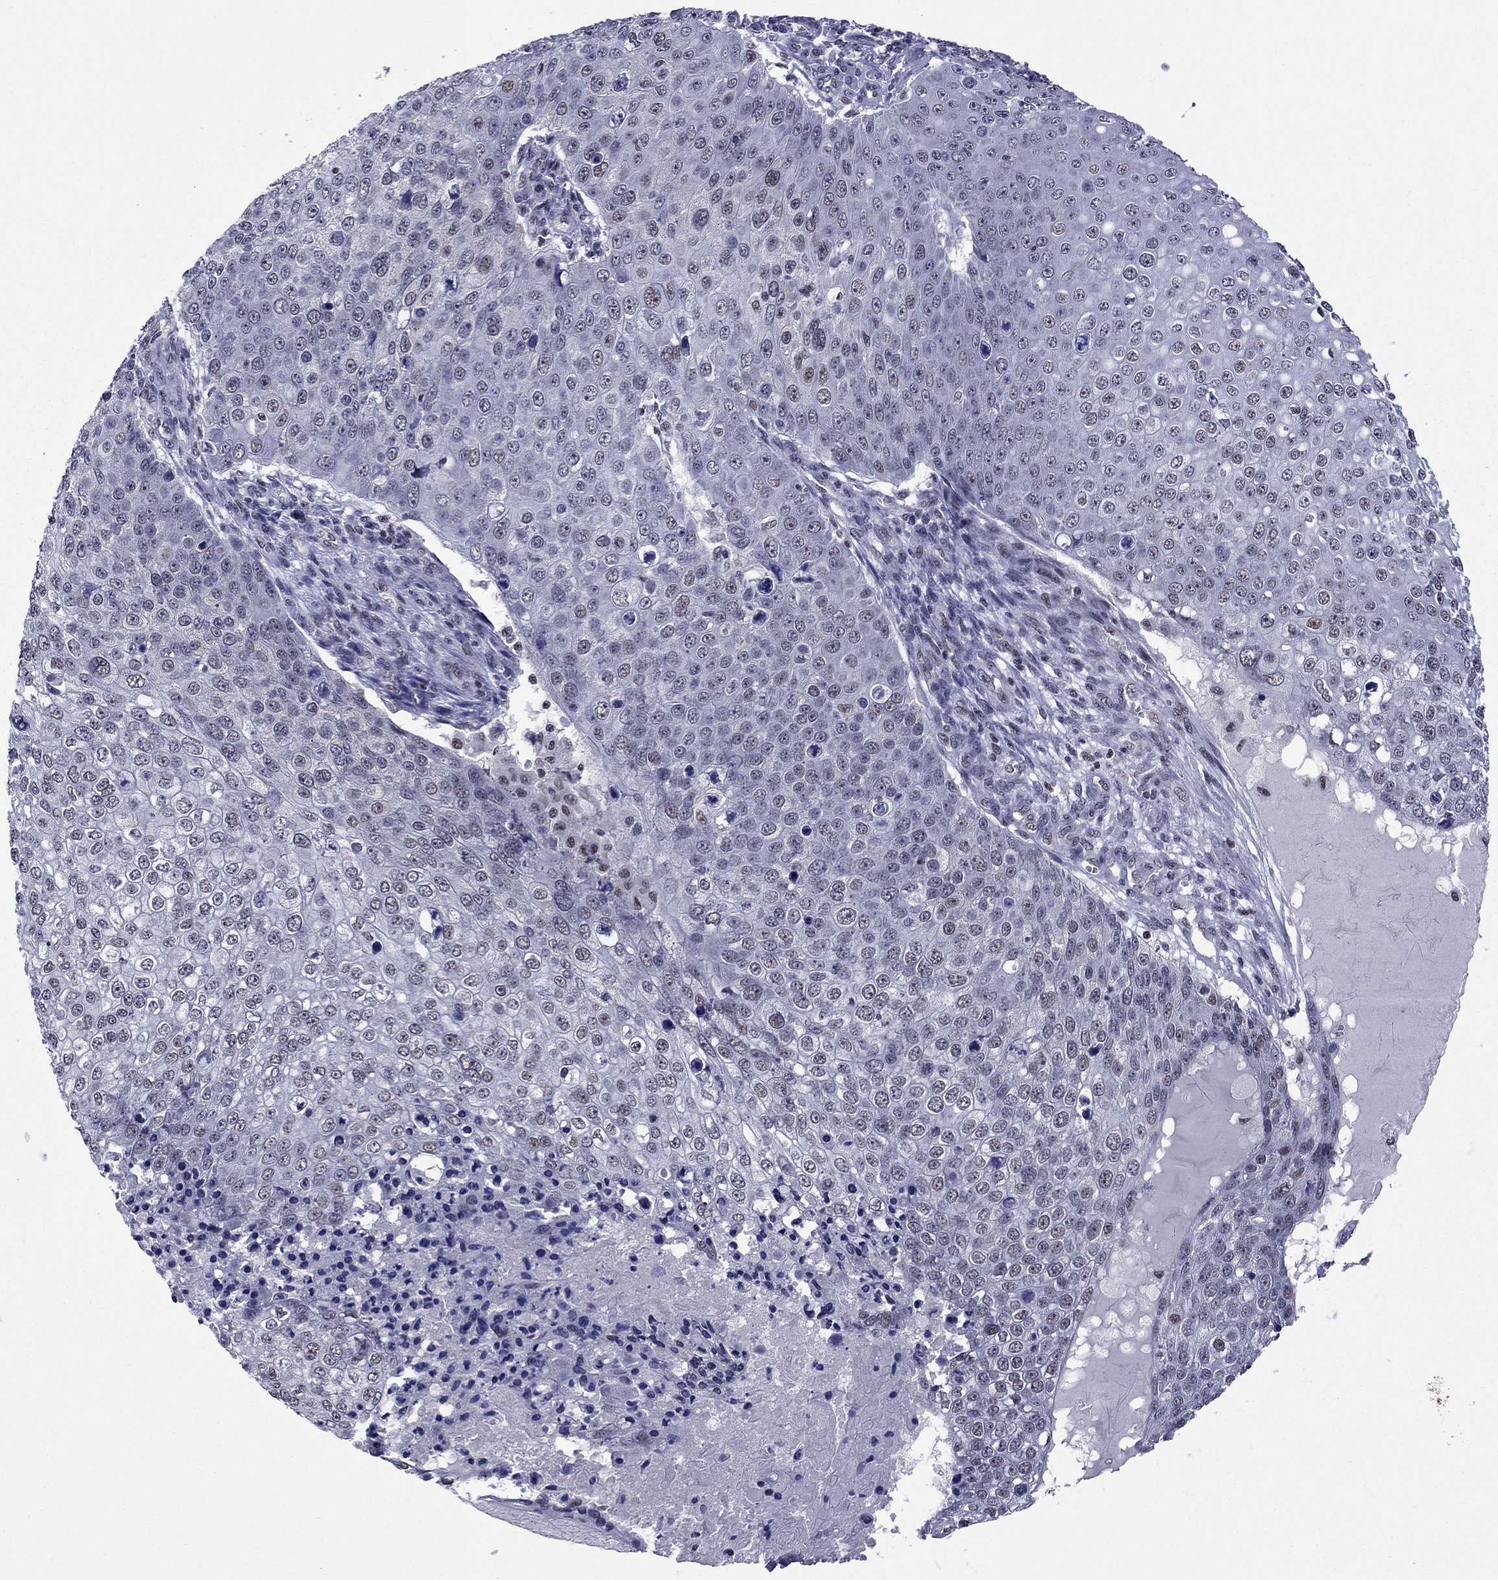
{"staining": {"intensity": "weak", "quantity": "<25%", "location": "nuclear"}, "tissue": "skin cancer", "cell_type": "Tumor cells", "image_type": "cancer", "snomed": [{"axis": "morphology", "description": "Squamous cell carcinoma, NOS"}, {"axis": "topography", "description": "Skin"}], "caption": "Tumor cells show no significant protein staining in skin squamous cell carcinoma.", "gene": "TAF9", "patient": {"sex": "male", "age": 71}}